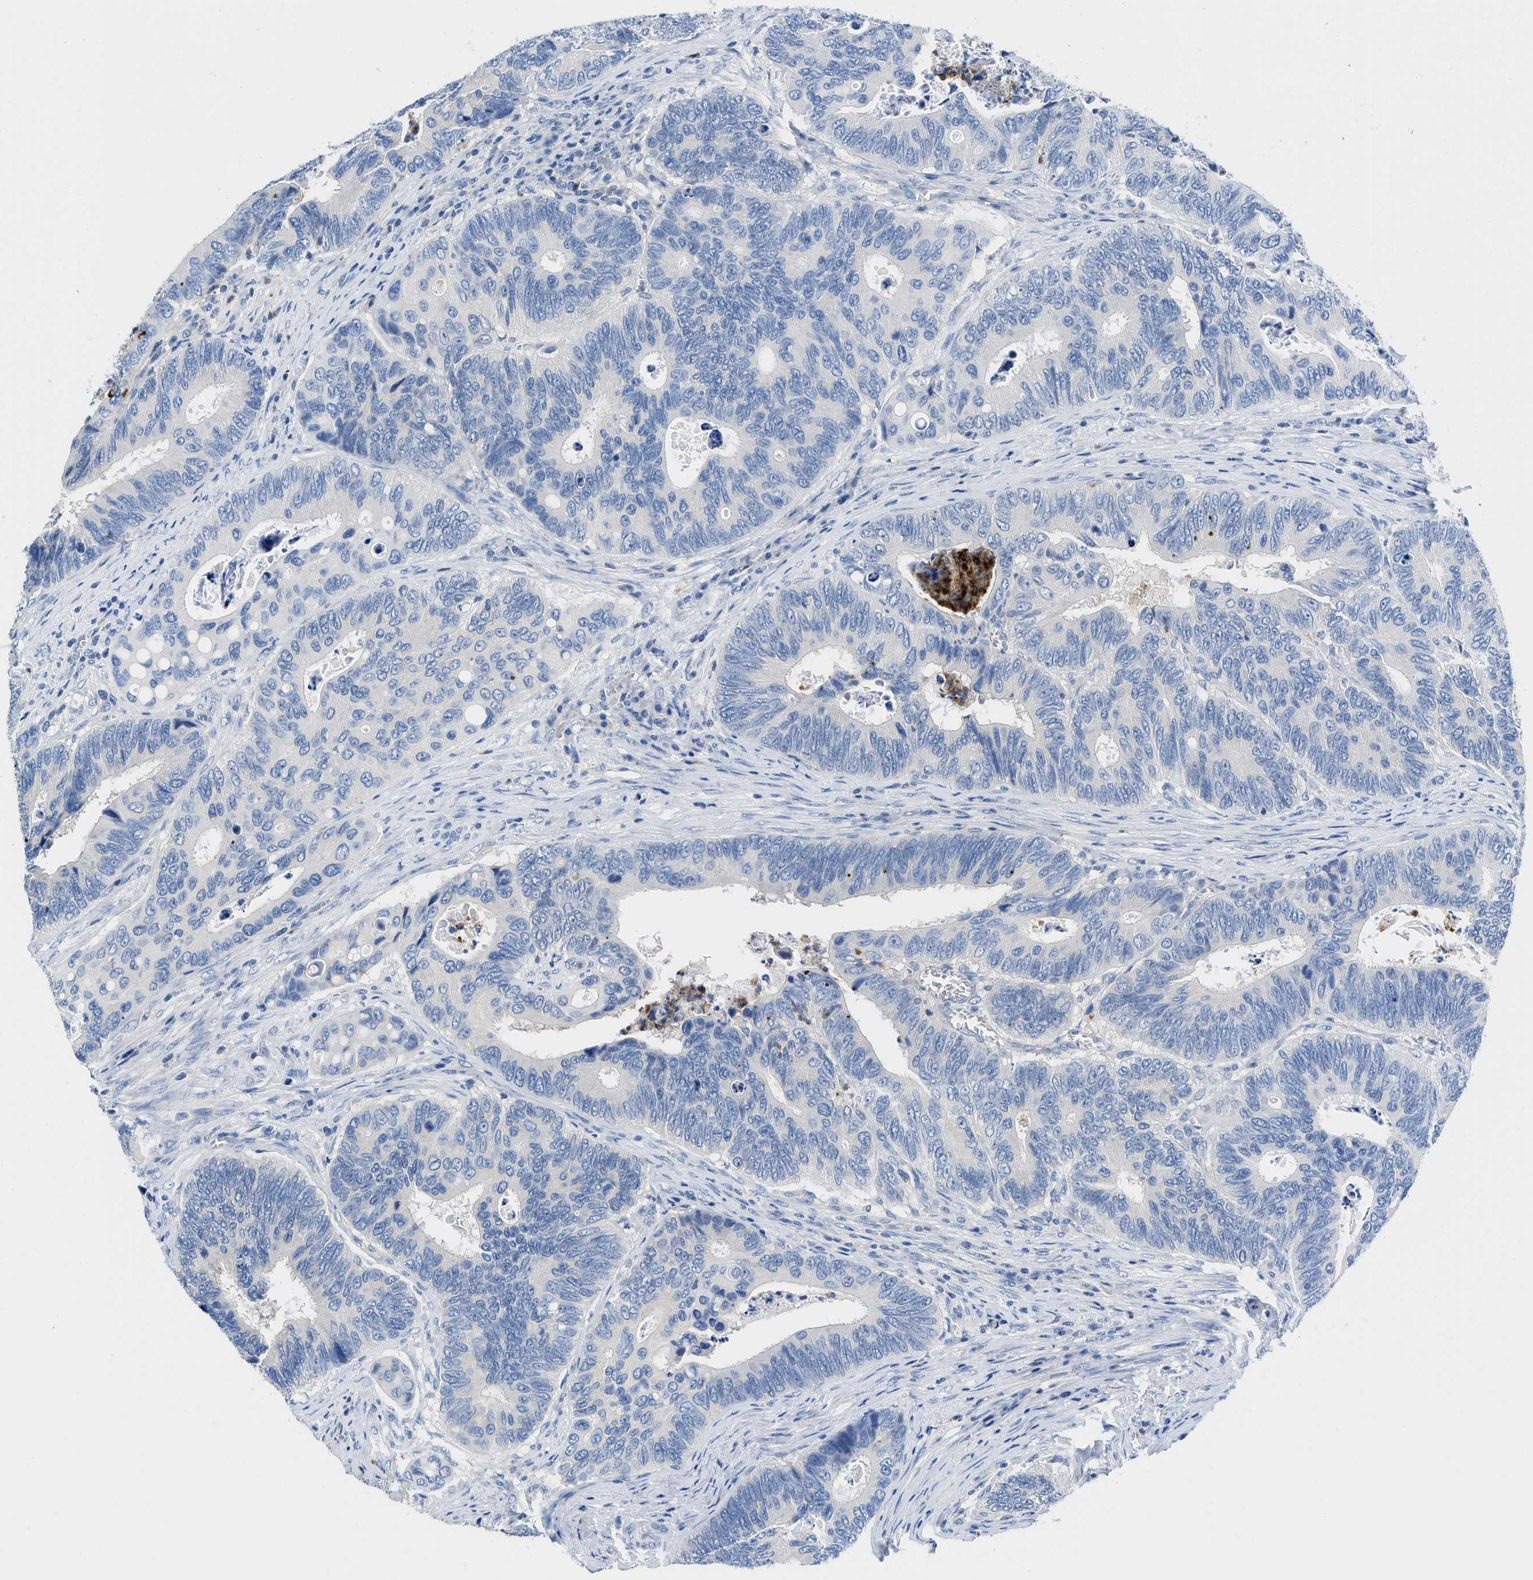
{"staining": {"intensity": "negative", "quantity": "none", "location": "none"}, "tissue": "colorectal cancer", "cell_type": "Tumor cells", "image_type": "cancer", "snomed": [{"axis": "morphology", "description": "Inflammation, NOS"}, {"axis": "morphology", "description": "Adenocarcinoma, NOS"}, {"axis": "topography", "description": "Colon"}], "caption": "The image reveals no staining of tumor cells in adenocarcinoma (colorectal). (DAB (3,3'-diaminobenzidine) IHC, high magnification).", "gene": "NEB", "patient": {"sex": "male", "age": 72}}